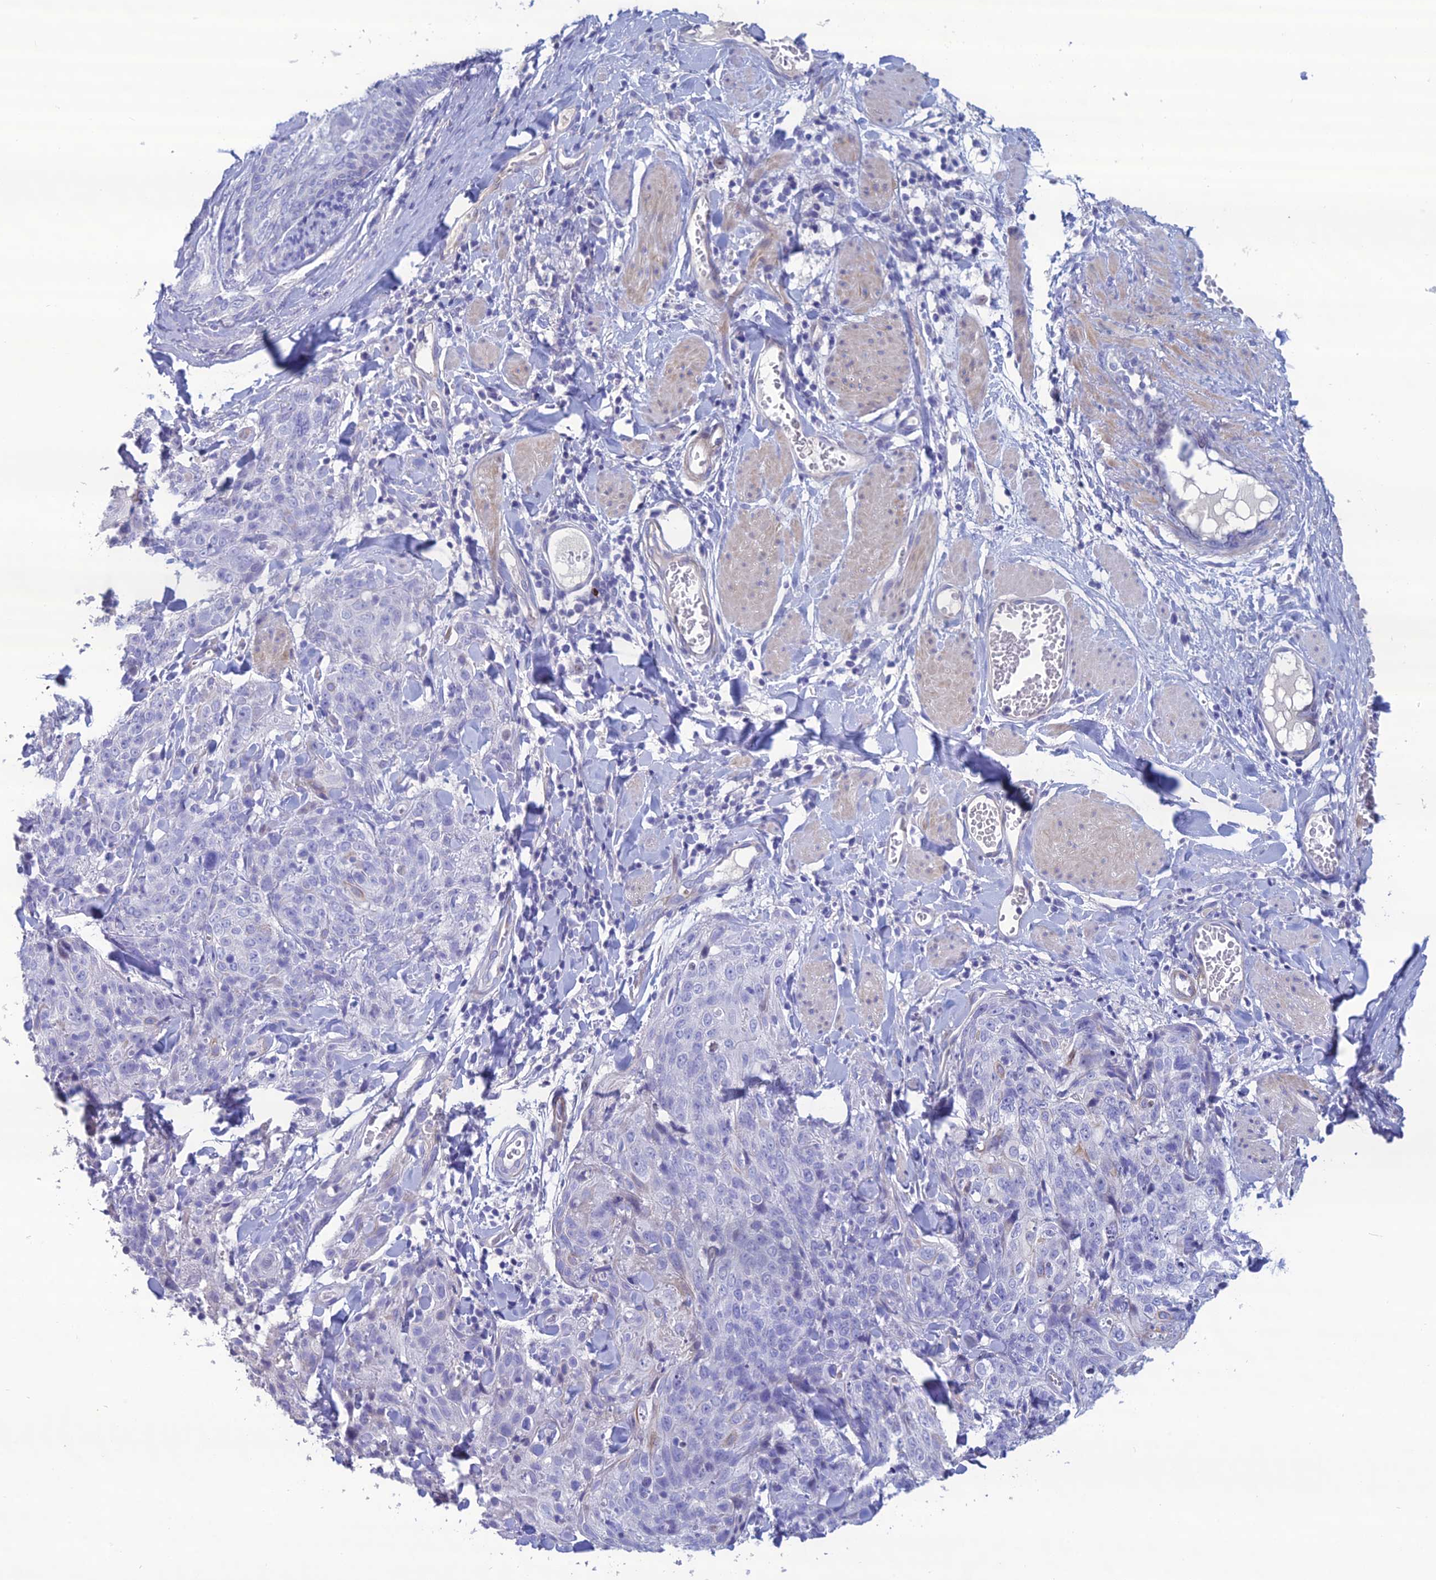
{"staining": {"intensity": "negative", "quantity": "none", "location": "none"}, "tissue": "skin cancer", "cell_type": "Tumor cells", "image_type": "cancer", "snomed": [{"axis": "morphology", "description": "Squamous cell carcinoma, NOS"}, {"axis": "topography", "description": "Skin"}, {"axis": "topography", "description": "Vulva"}], "caption": "Immunohistochemistry of skin squamous cell carcinoma reveals no staining in tumor cells.", "gene": "OR56B1", "patient": {"sex": "female", "age": 85}}